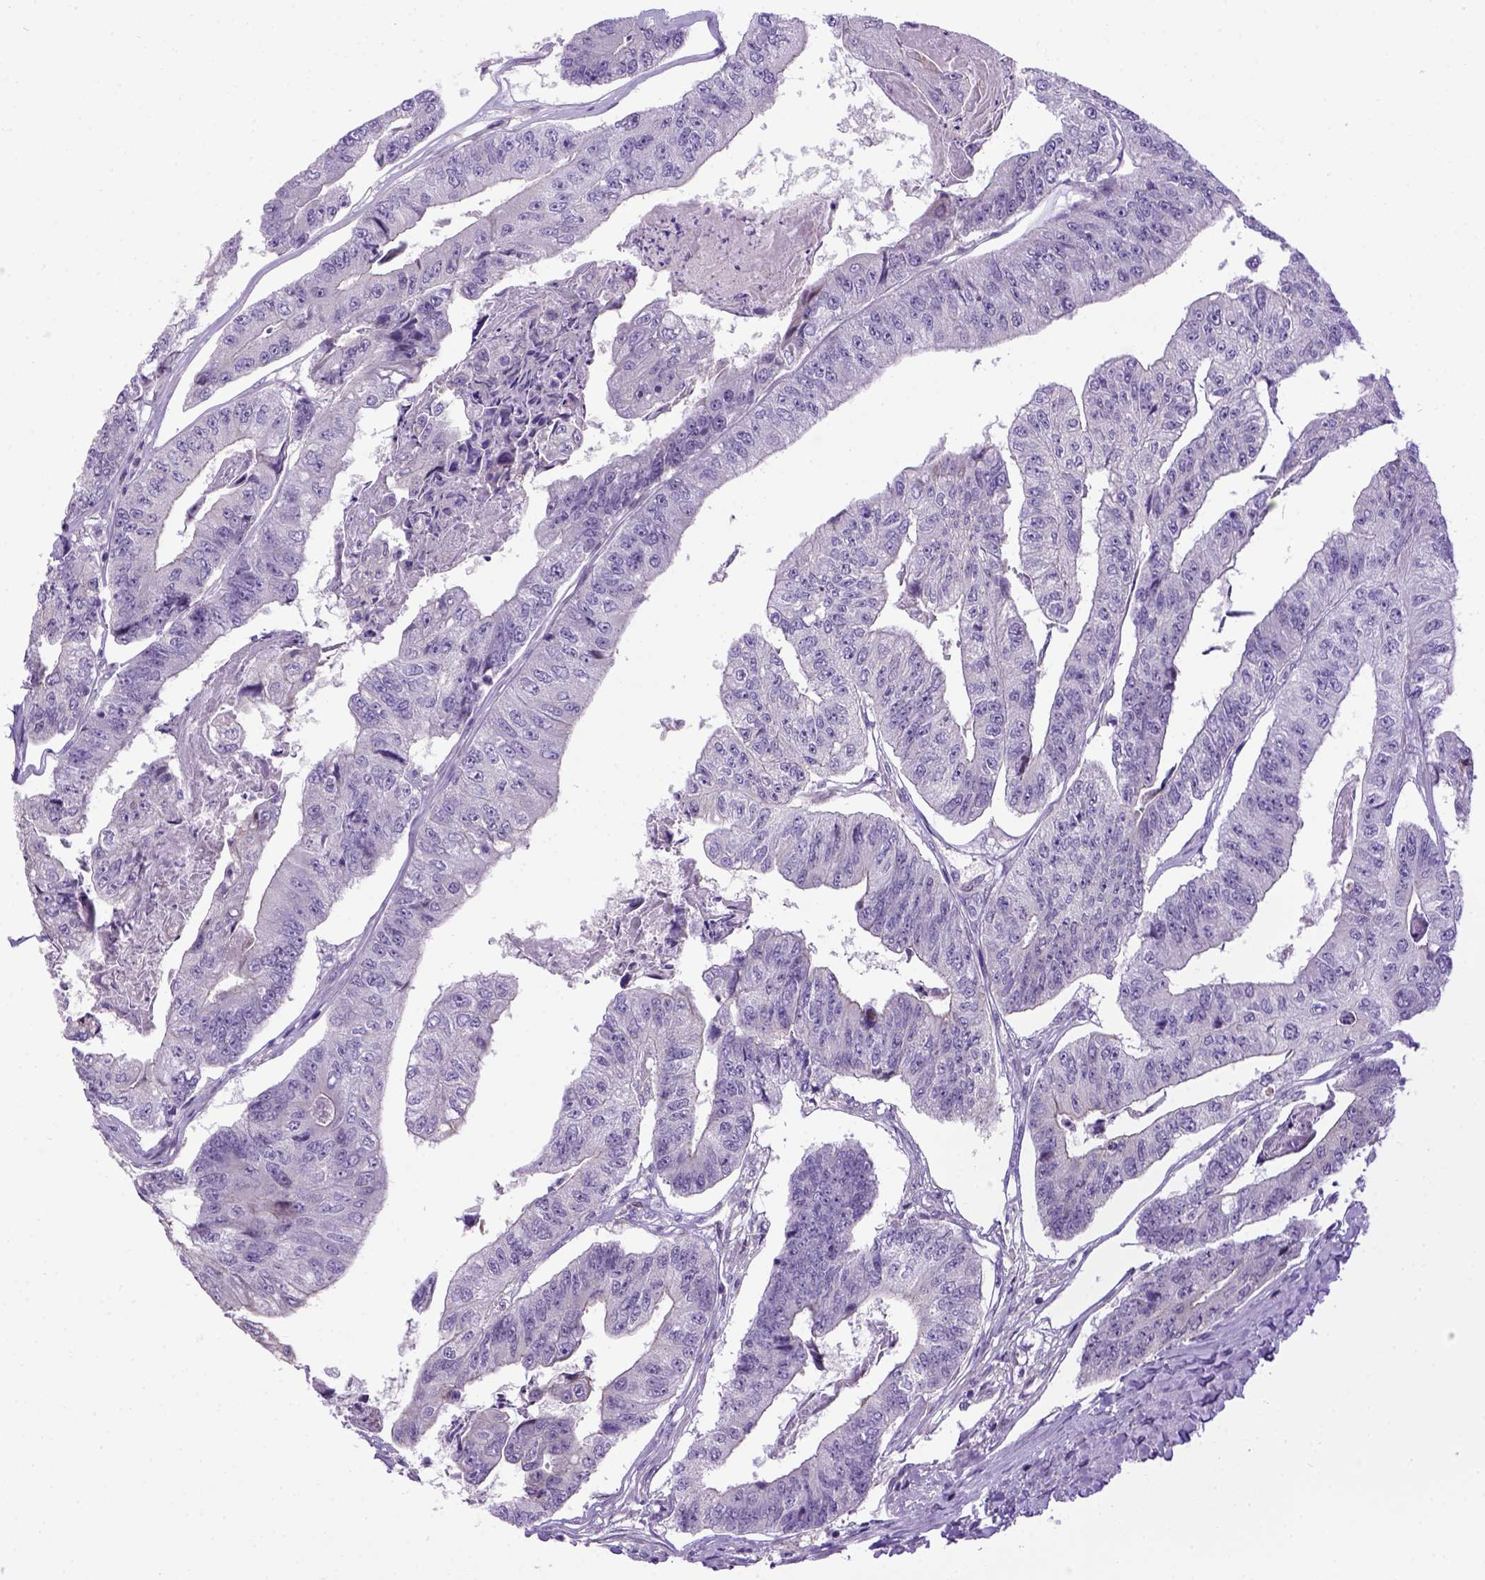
{"staining": {"intensity": "weak", "quantity": "<25%", "location": "cytoplasmic/membranous"}, "tissue": "colorectal cancer", "cell_type": "Tumor cells", "image_type": "cancer", "snomed": [{"axis": "morphology", "description": "Adenocarcinoma, NOS"}, {"axis": "topography", "description": "Colon"}], "caption": "DAB immunohistochemical staining of colorectal adenocarcinoma exhibits no significant staining in tumor cells.", "gene": "NEK5", "patient": {"sex": "female", "age": 67}}